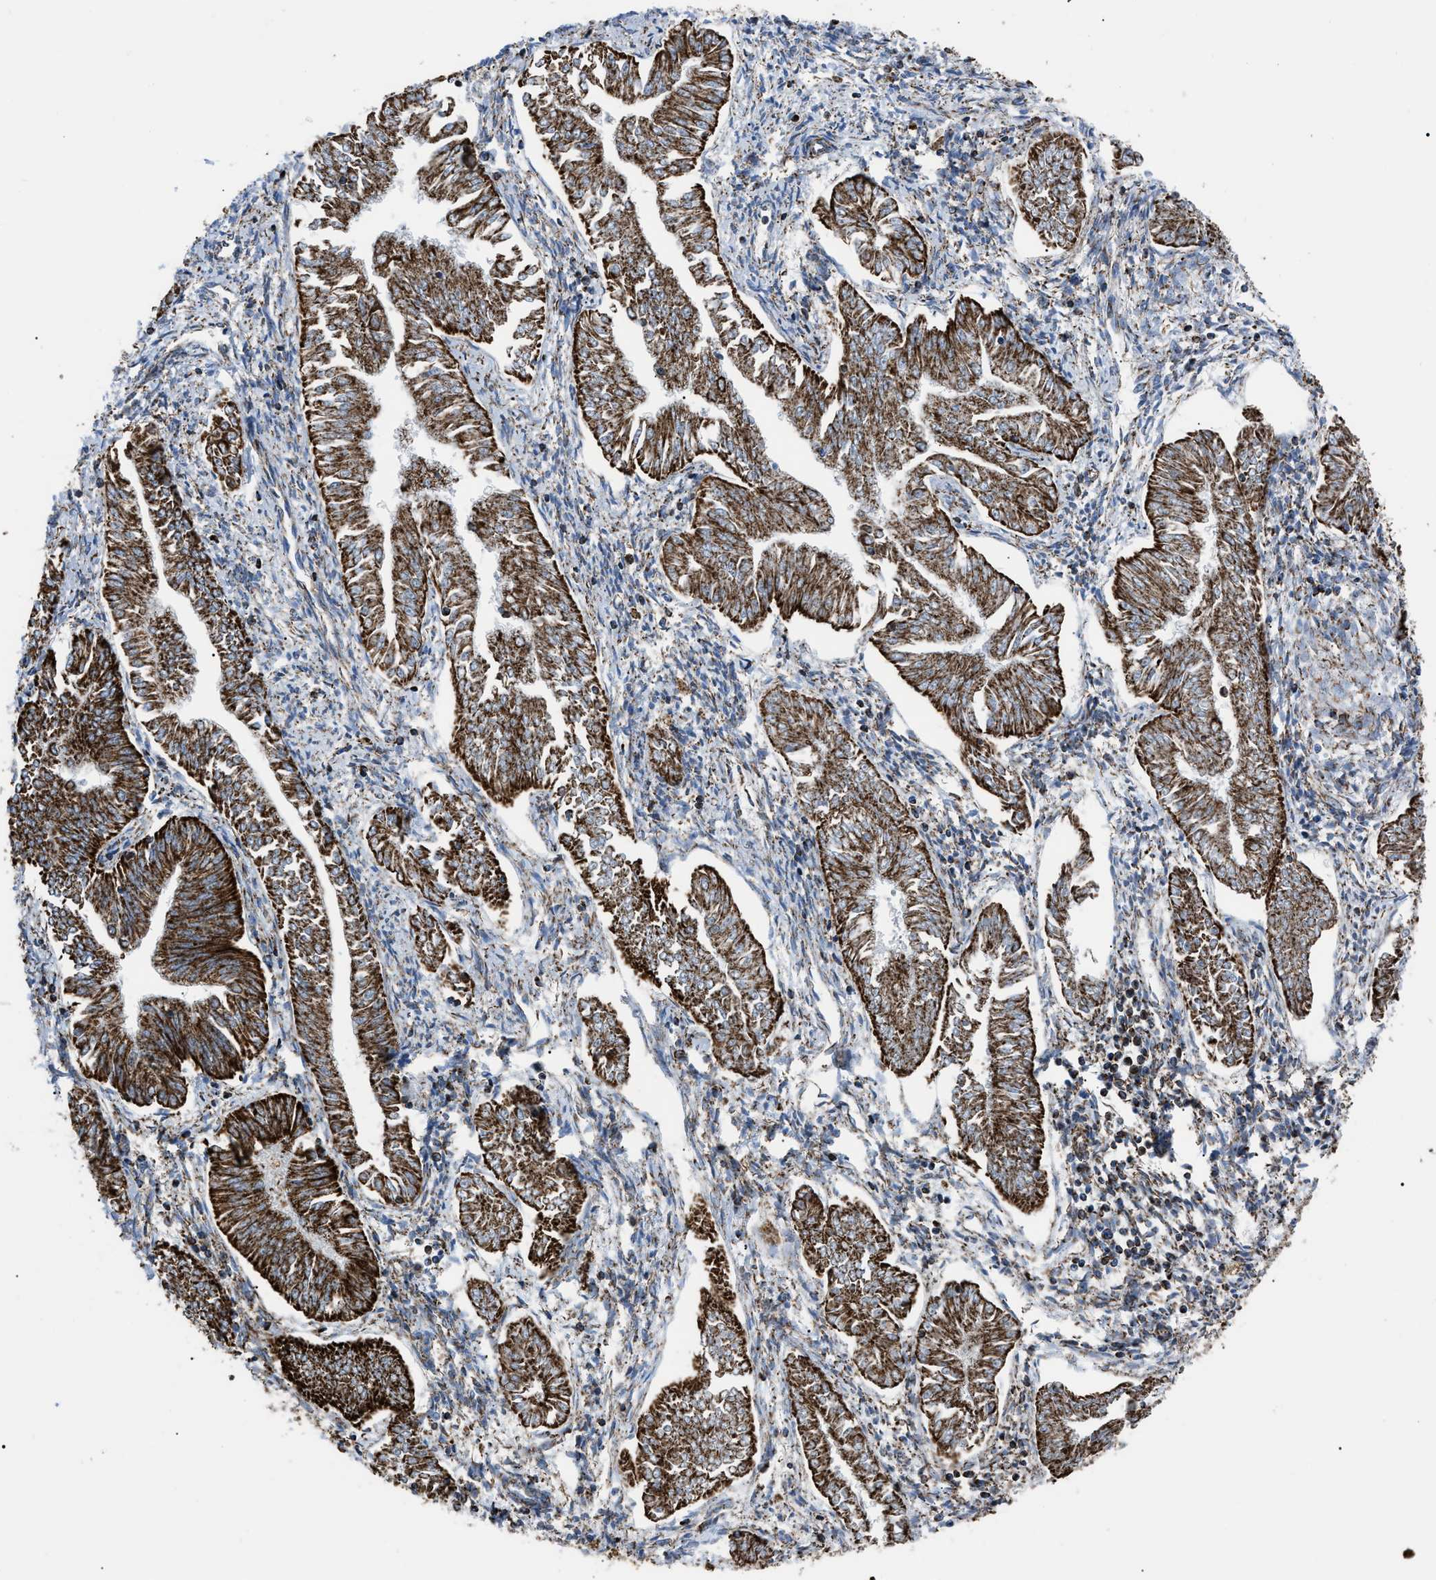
{"staining": {"intensity": "strong", "quantity": ">75%", "location": "cytoplasmic/membranous"}, "tissue": "endometrial cancer", "cell_type": "Tumor cells", "image_type": "cancer", "snomed": [{"axis": "morphology", "description": "Adenocarcinoma, NOS"}, {"axis": "topography", "description": "Endometrium"}], "caption": "A high amount of strong cytoplasmic/membranous positivity is identified in about >75% of tumor cells in endometrial cancer tissue. The staining was performed using DAB, with brown indicating positive protein expression. Nuclei are stained blue with hematoxylin.", "gene": "PHB2", "patient": {"sex": "female", "age": 53}}